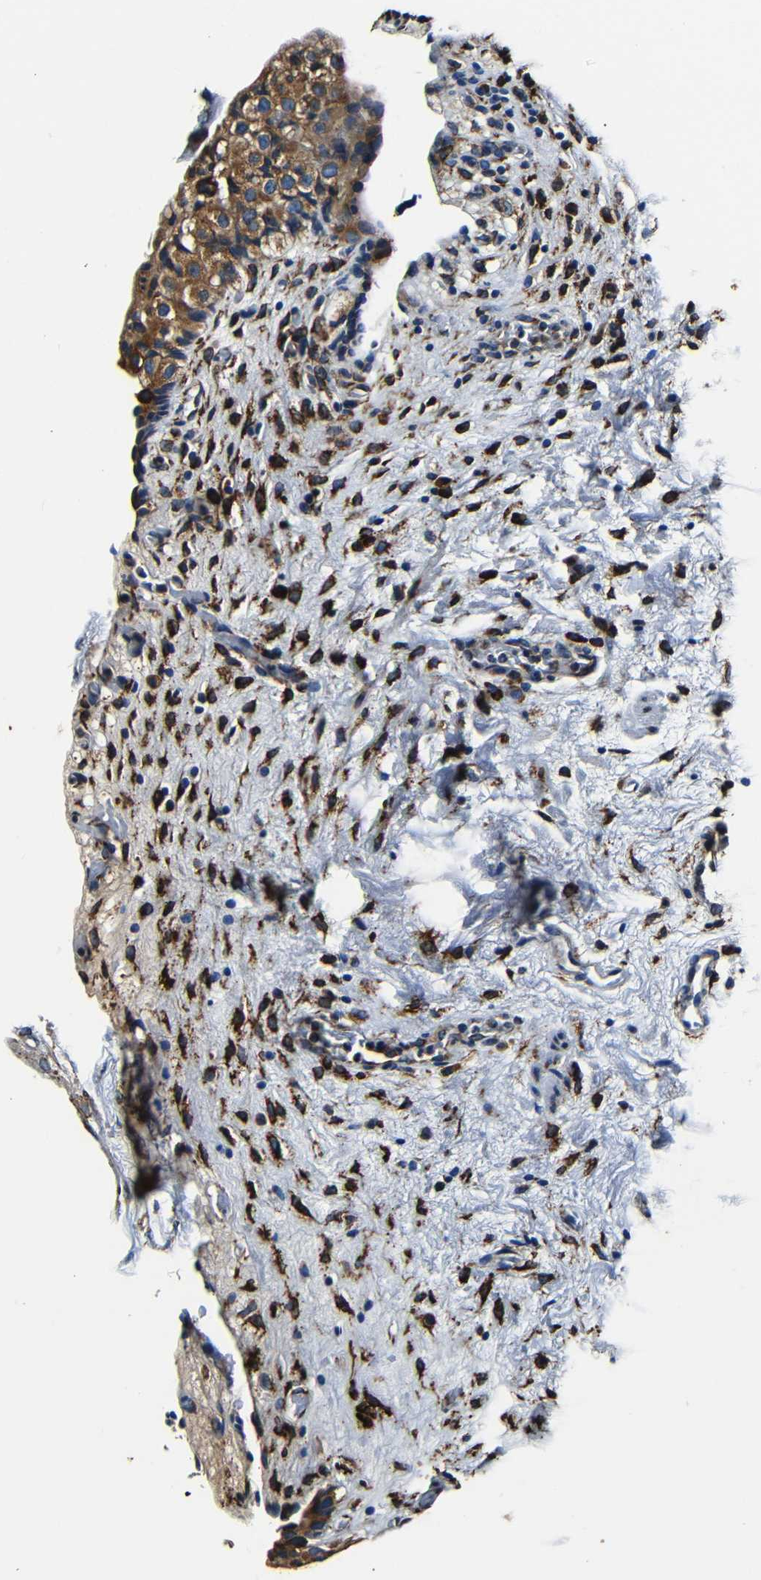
{"staining": {"intensity": "moderate", "quantity": ">75%", "location": "cytoplasmic/membranous"}, "tissue": "urinary bladder", "cell_type": "Urothelial cells", "image_type": "normal", "snomed": [{"axis": "morphology", "description": "Normal tissue, NOS"}, {"axis": "topography", "description": "Urinary bladder"}], "caption": "DAB immunohistochemical staining of normal urinary bladder shows moderate cytoplasmic/membranous protein staining in approximately >75% of urothelial cells.", "gene": "RRBP1", "patient": {"sex": "female", "age": 64}}